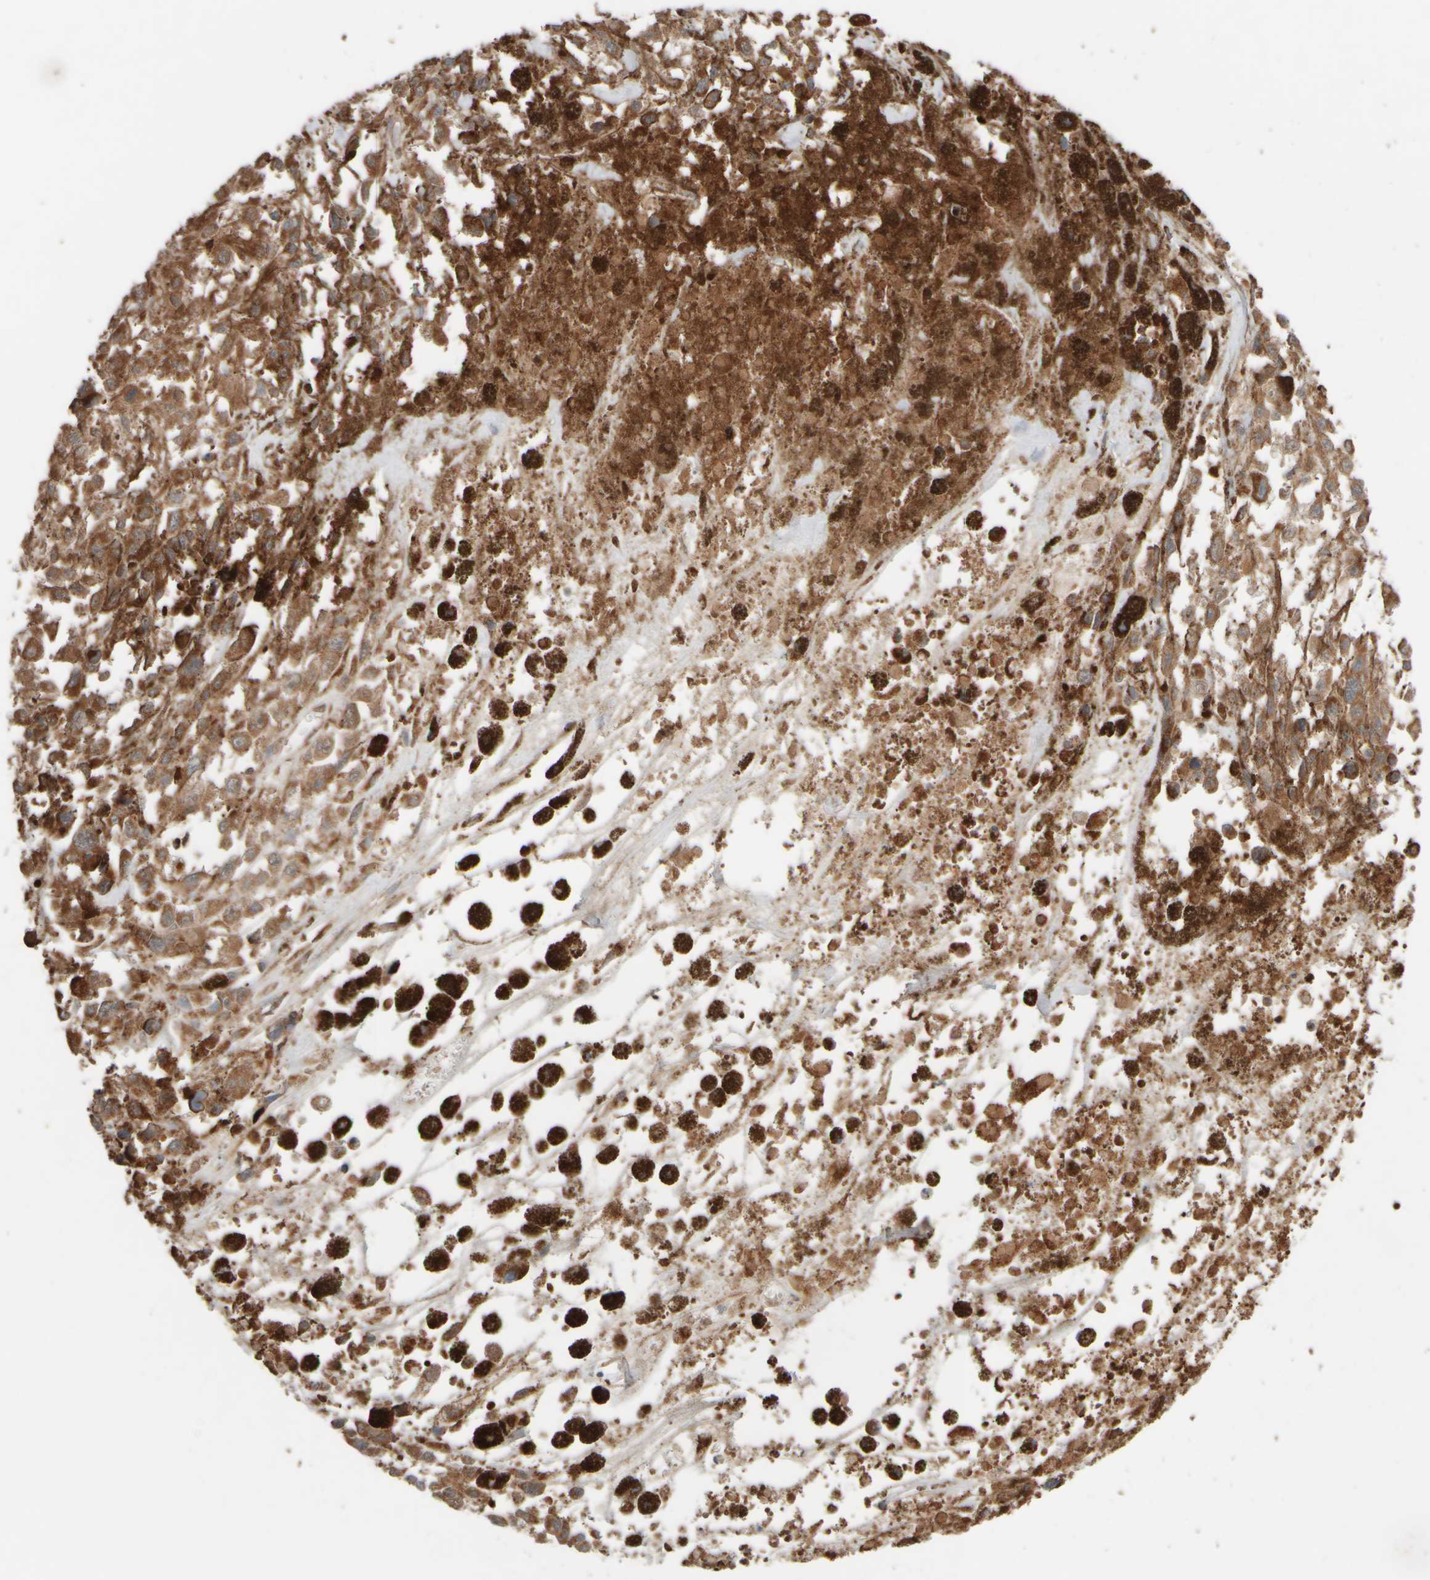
{"staining": {"intensity": "moderate", "quantity": ">75%", "location": "cytoplasmic/membranous"}, "tissue": "melanoma", "cell_type": "Tumor cells", "image_type": "cancer", "snomed": [{"axis": "morphology", "description": "Malignant melanoma, Metastatic site"}, {"axis": "topography", "description": "Lymph node"}], "caption": "A brown stain labels moderate cytoplasmic/membranous expression of a protein in melanoma tumor cells.", "gene": "EIF2B3", "patient": {"sex": "male", "age": 59}}